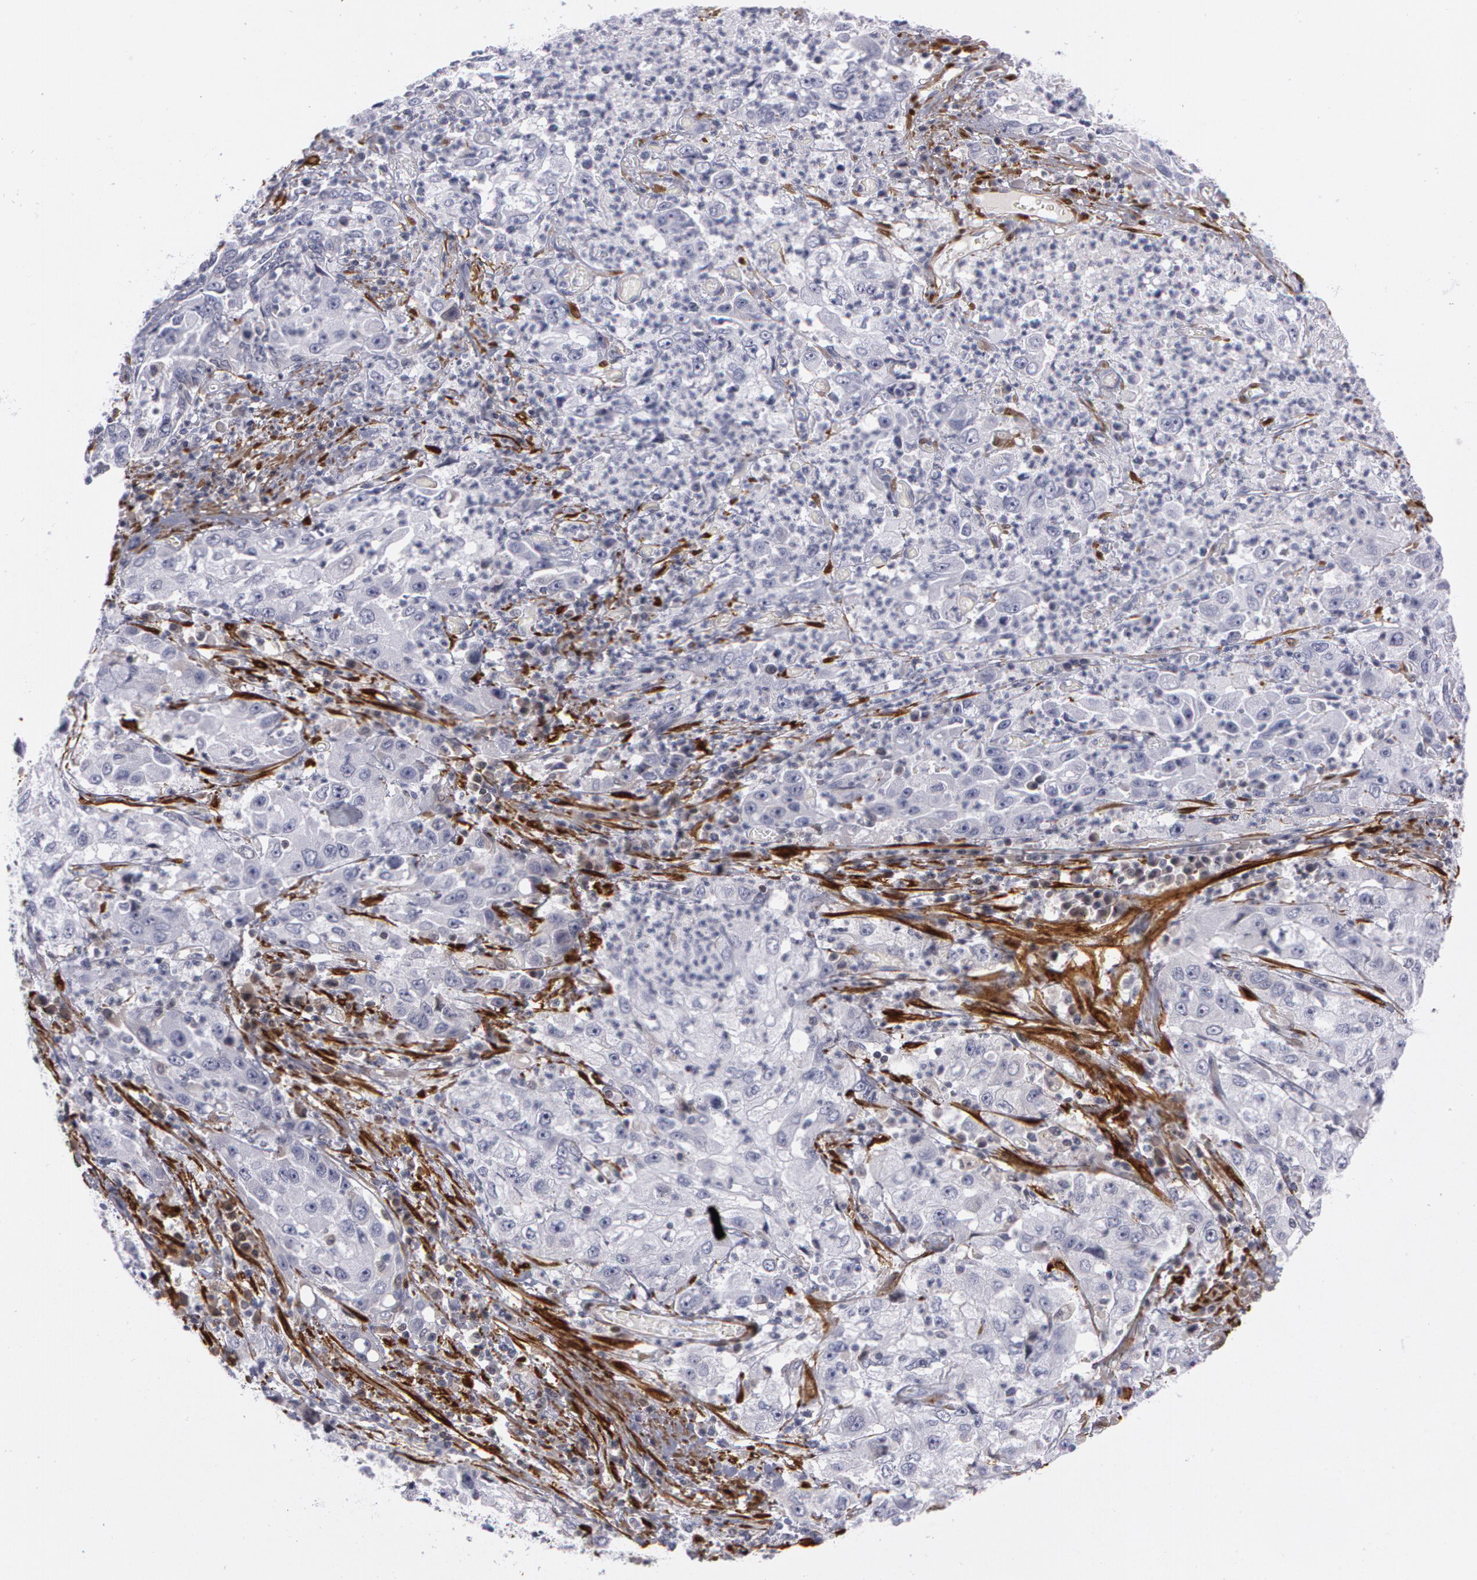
{"staining": {"intensity": "negative", "quantity": "none", "location": "none"}, "tissue": "cervical cancer", "cell_type": "Tumor cells", "image_type": "cancer", "snomed": [{"axis": "morphology", "description": "Squamous cell carcinoma, NOS"}, {"axis": "topography", "description": "Cervix"}], "caption": "This is a histopathology image of immunohistochemistry (IHC) staining of cervical cancer, which shows no expression in tumor cells.", "gene": "TAGLN", "patient": {"sex": "female", "age": 36}}